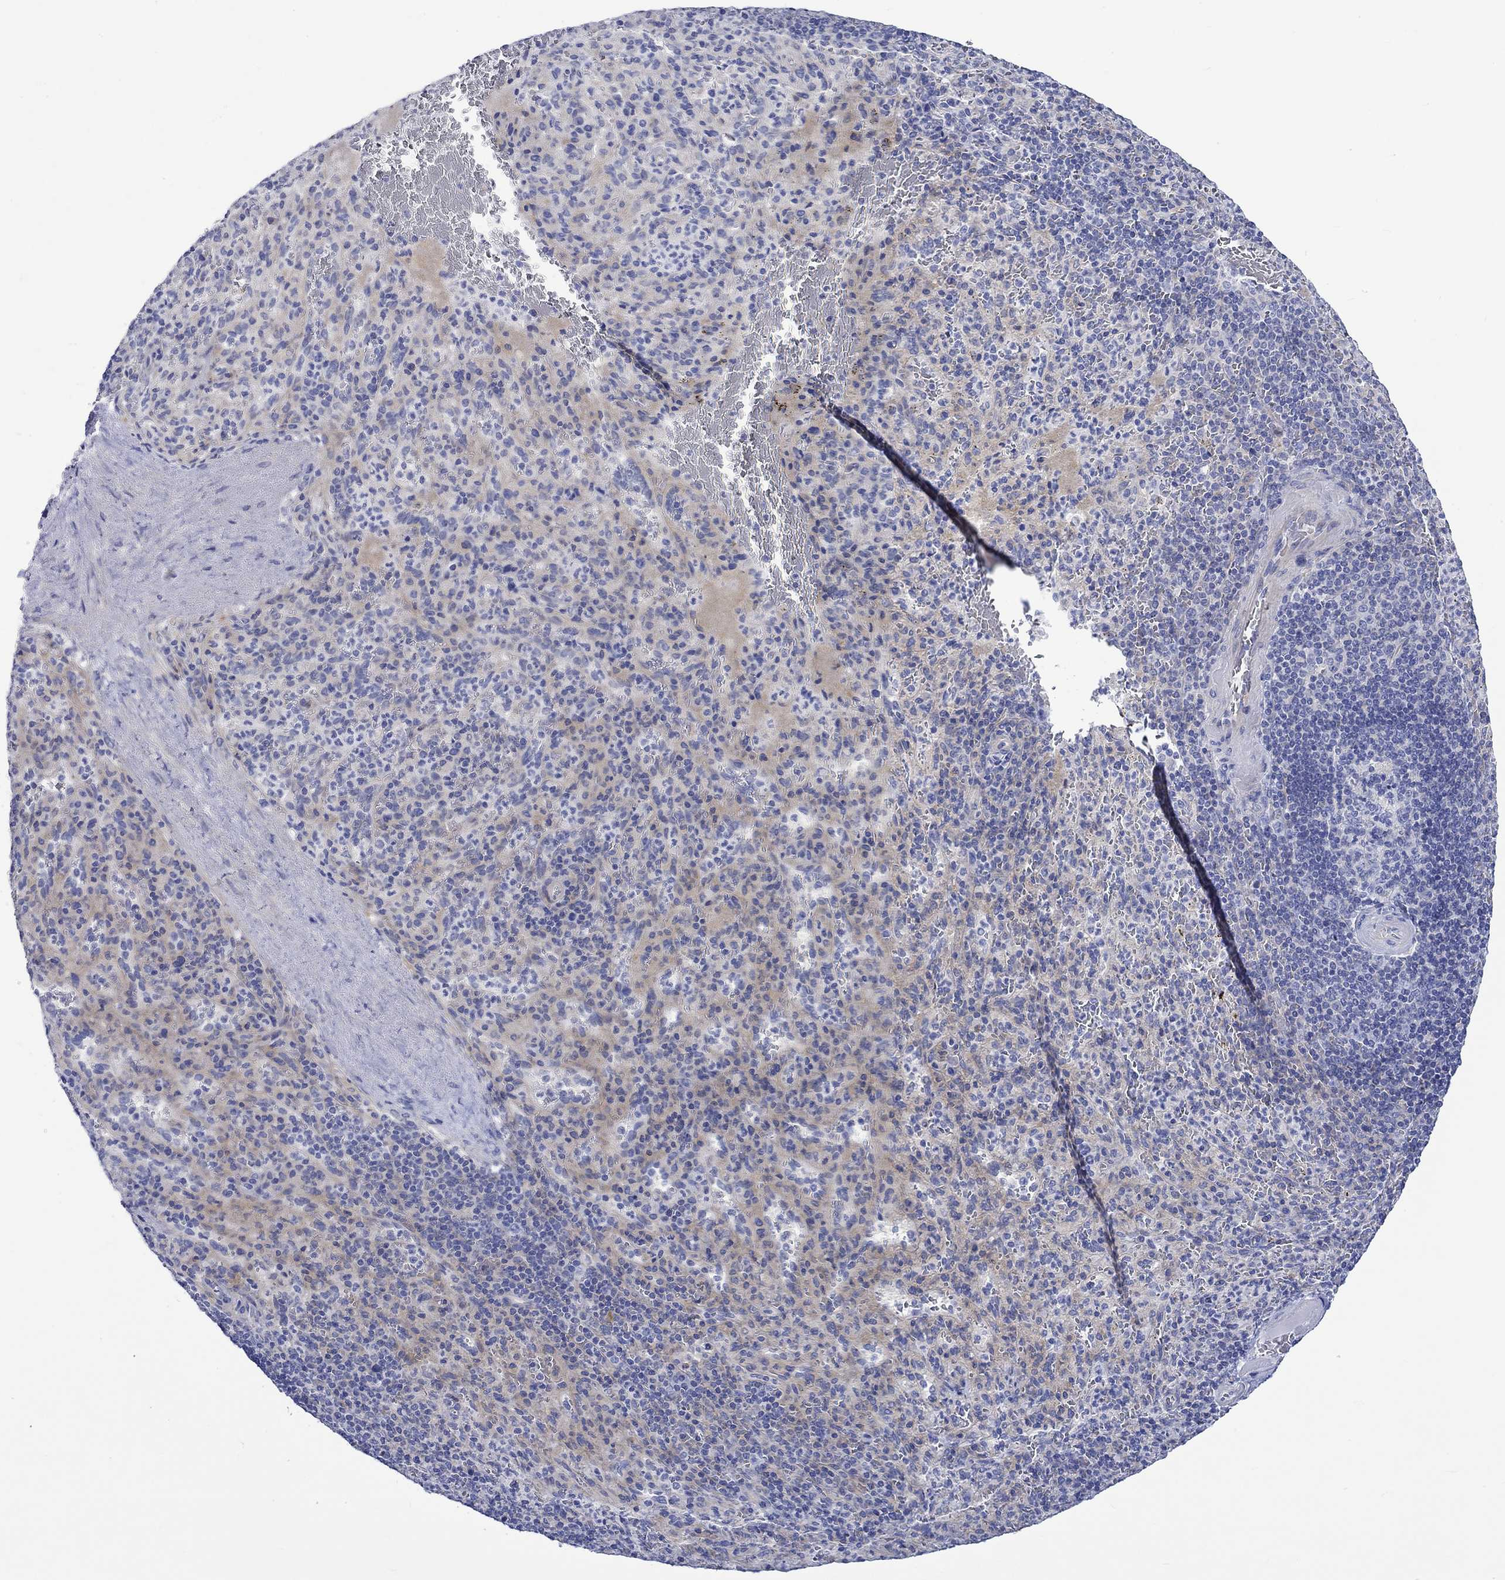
{"staining": {"intensity": "negative", "quantity": "none", "location": "none"}, "tissue": "spleen", "cell_type": "Cells in red pulp", "image_type": "normal", "snomed": [{"axis": "morphology", "description": "Normal tissue, NOS"}, {"axis": "topography", "description": "Spleen"}], "caption": "IHC of unremarkable human spleen reveals no staining in cells in red pulp. Nuclei are stained in blue.", "gene": "NRIP3", "patient": {"sex": "male", "age": 57}}